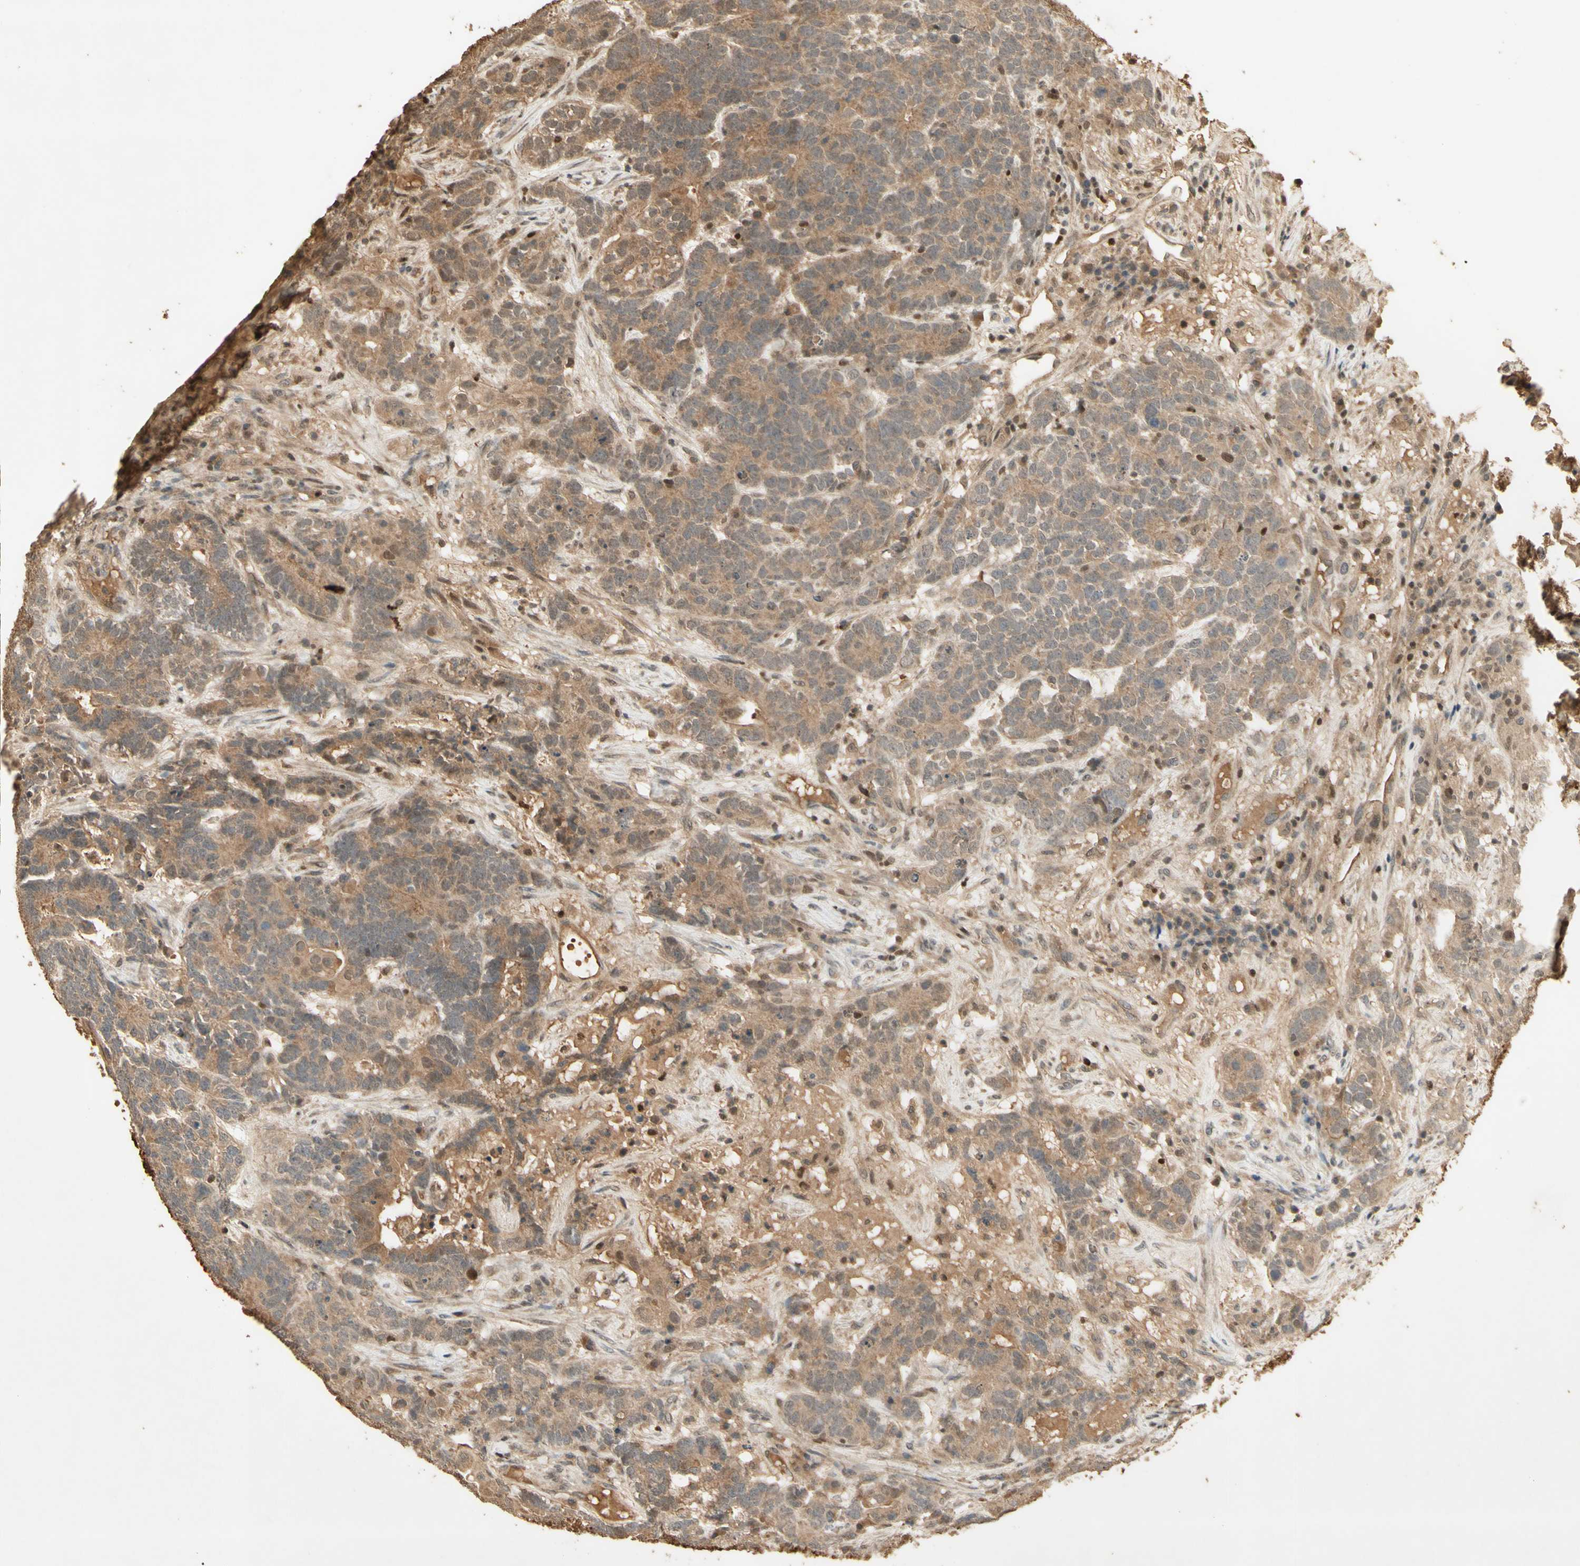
{"staining": {"intensity": "moderate", "quantity": ">75%", "location": "cytoplasmic/membranous"}, "tissue": "testis cancer", "cell_type": "Tumor cells", "image_type": "cancer", "snomed": [{"axis": "morphology", "description": "Carcinoma, Embryonal, NOS"}, {"axis": "topography", "description": "Testis"}], "caption": "There is medium levels of moderate cytoplasmic/membranous staining in tumor cells of testis cancer (embryonal carcinoma), as demonstrated by immunohistochemical staining (brown color).", "gene": "SMAD9", "patient": {"sex": "male", "age": 26}}